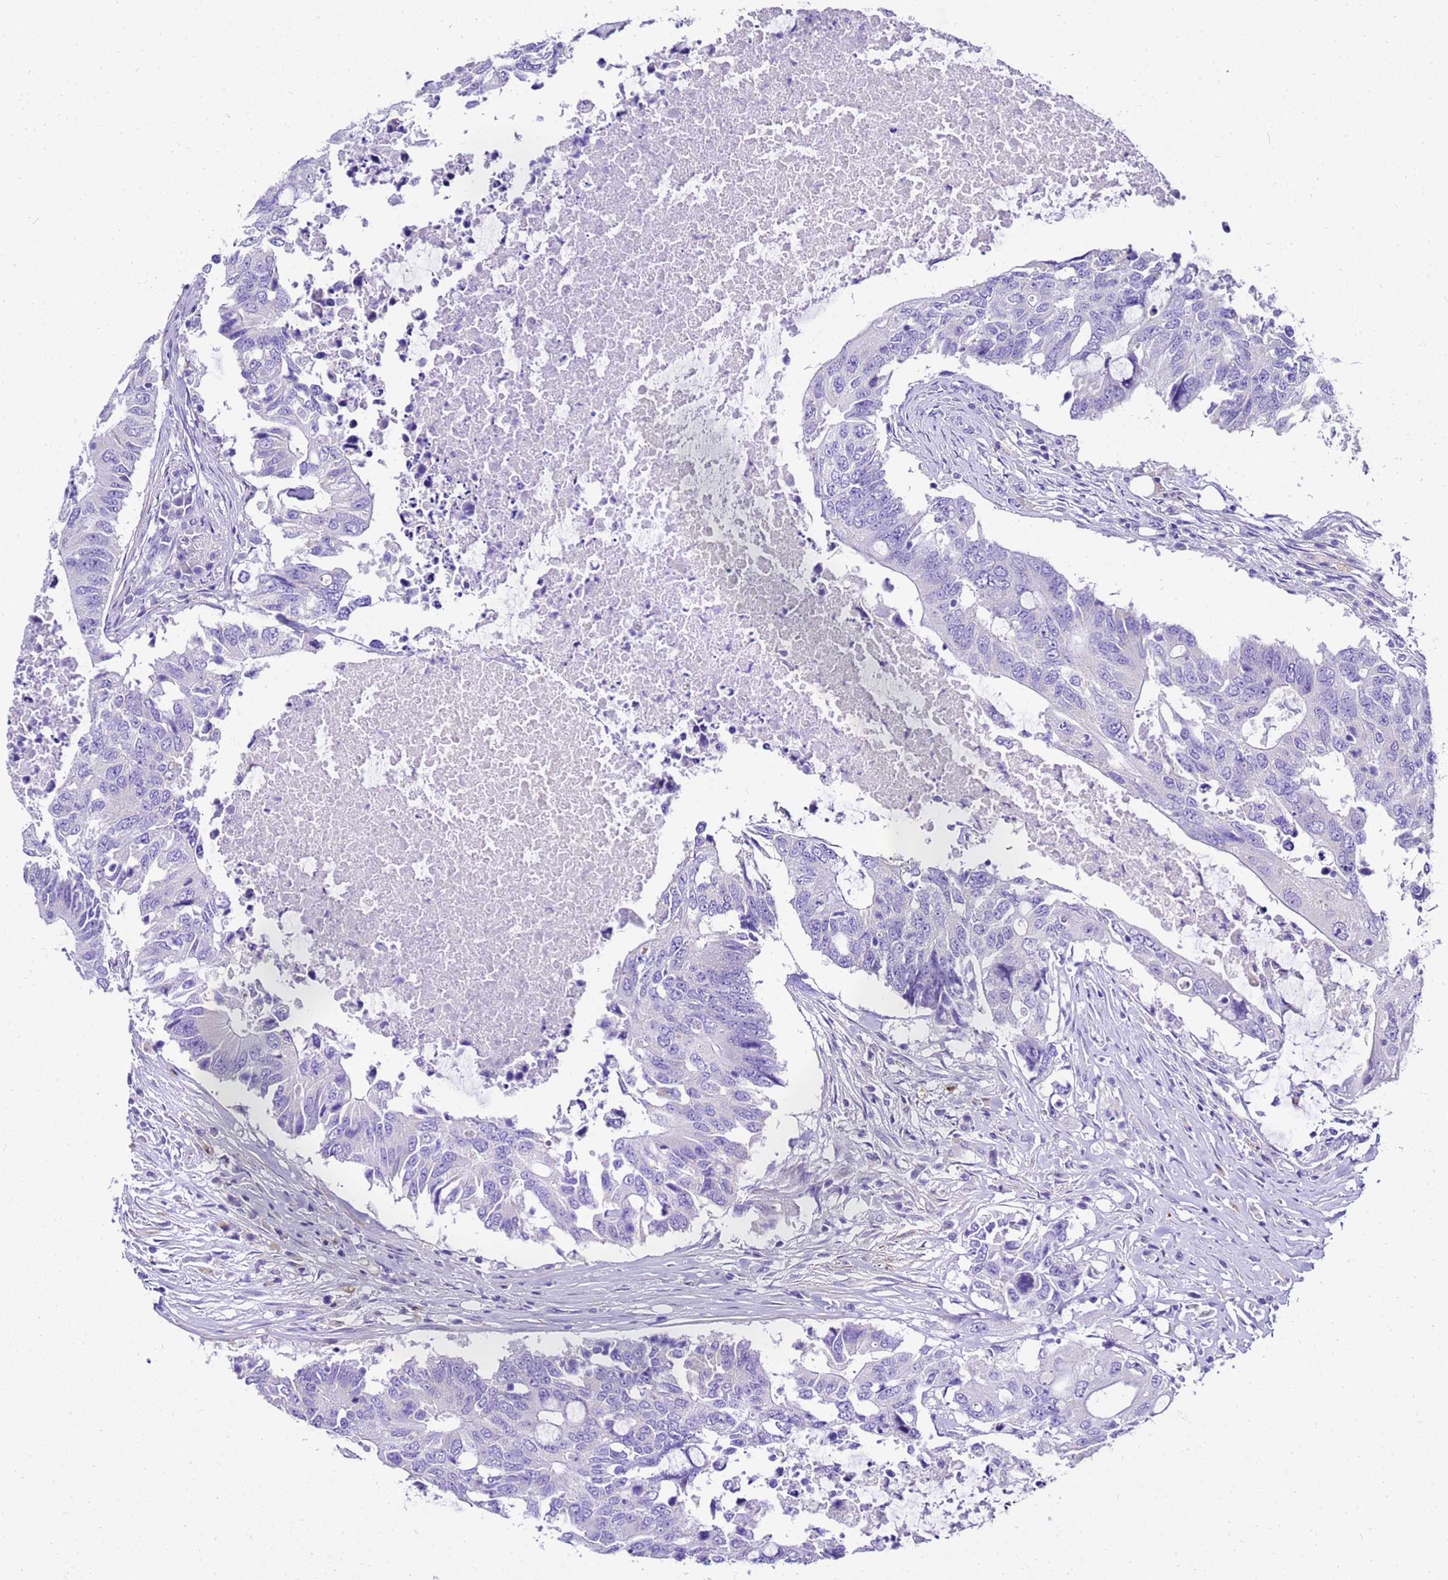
{"staining": {"intensity": "negative", "quantity": "none", "location": "none"}, "tissue": "colorectal cancer", "cell_type": "Tumor cells", "image_type": "cancer", "snomed": [{"axis": "morphology", "description": "Adenocarcinoma, NOS"}, {"axis": "topography", "description": "Colon"}], "caption": "Tumor cells show no significant positivity in colorectal cancer.", "gene": "HSPB6", "patient": {"sex": "male", "age": 71}}